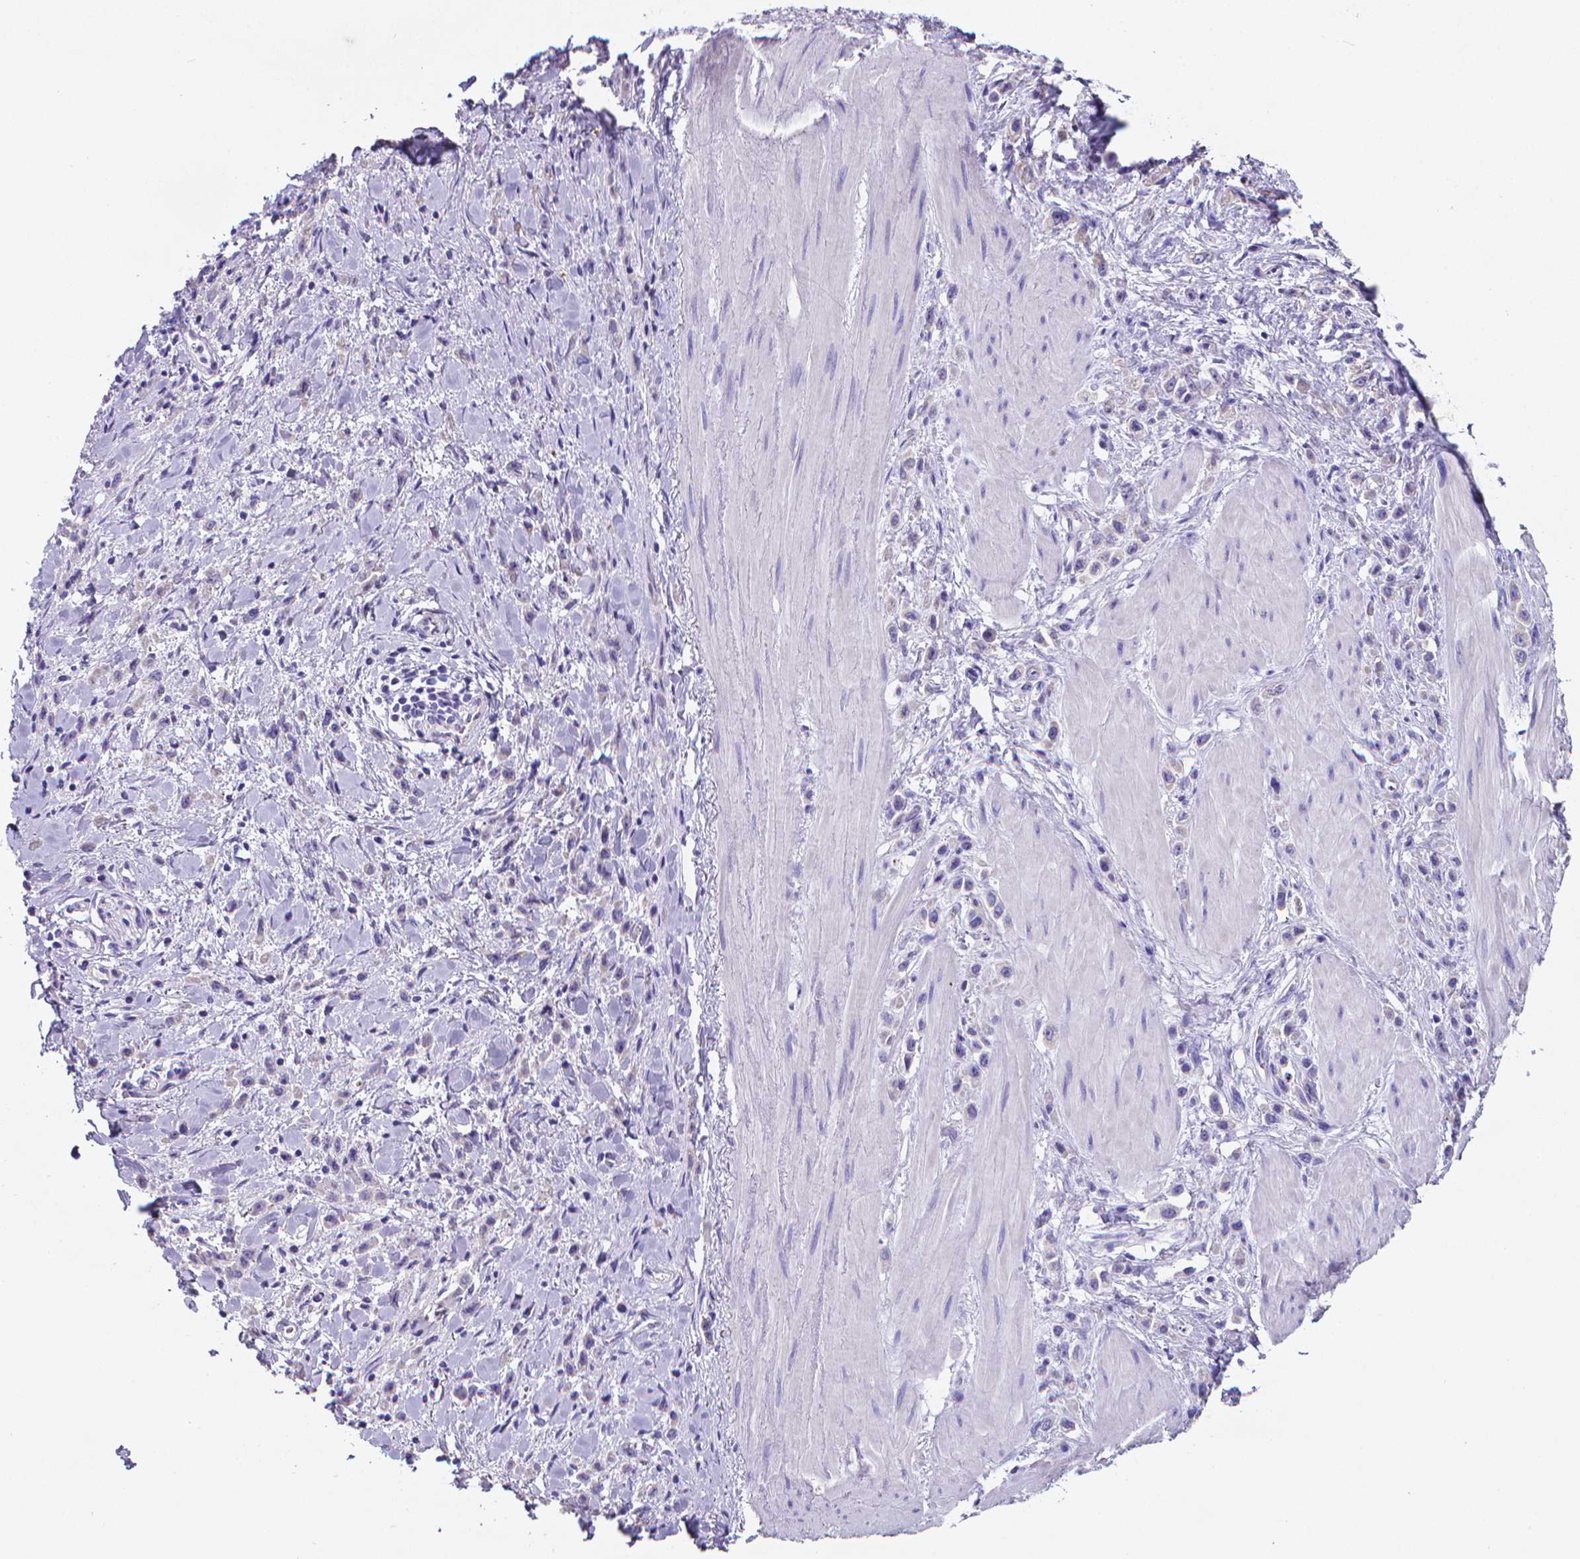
{"staining": {"intensity": "negative", "quantity": "none", "location": "none"}, "tissue": "stomach cancer", "cell_type": "Tumor cells", "image_type": "cancer", "snomed": [{"axis": "morphology", "description": "Adenocarcinoma, NOS"}, {"axis": "topography", "description": "Stomach"}], "caption": "A histopathology image of human adenocarcinoma (stomach) is negative for staining in tumor cells.", "gene": "LRRC73", "patient": {"sex": "male", "age": 47}}